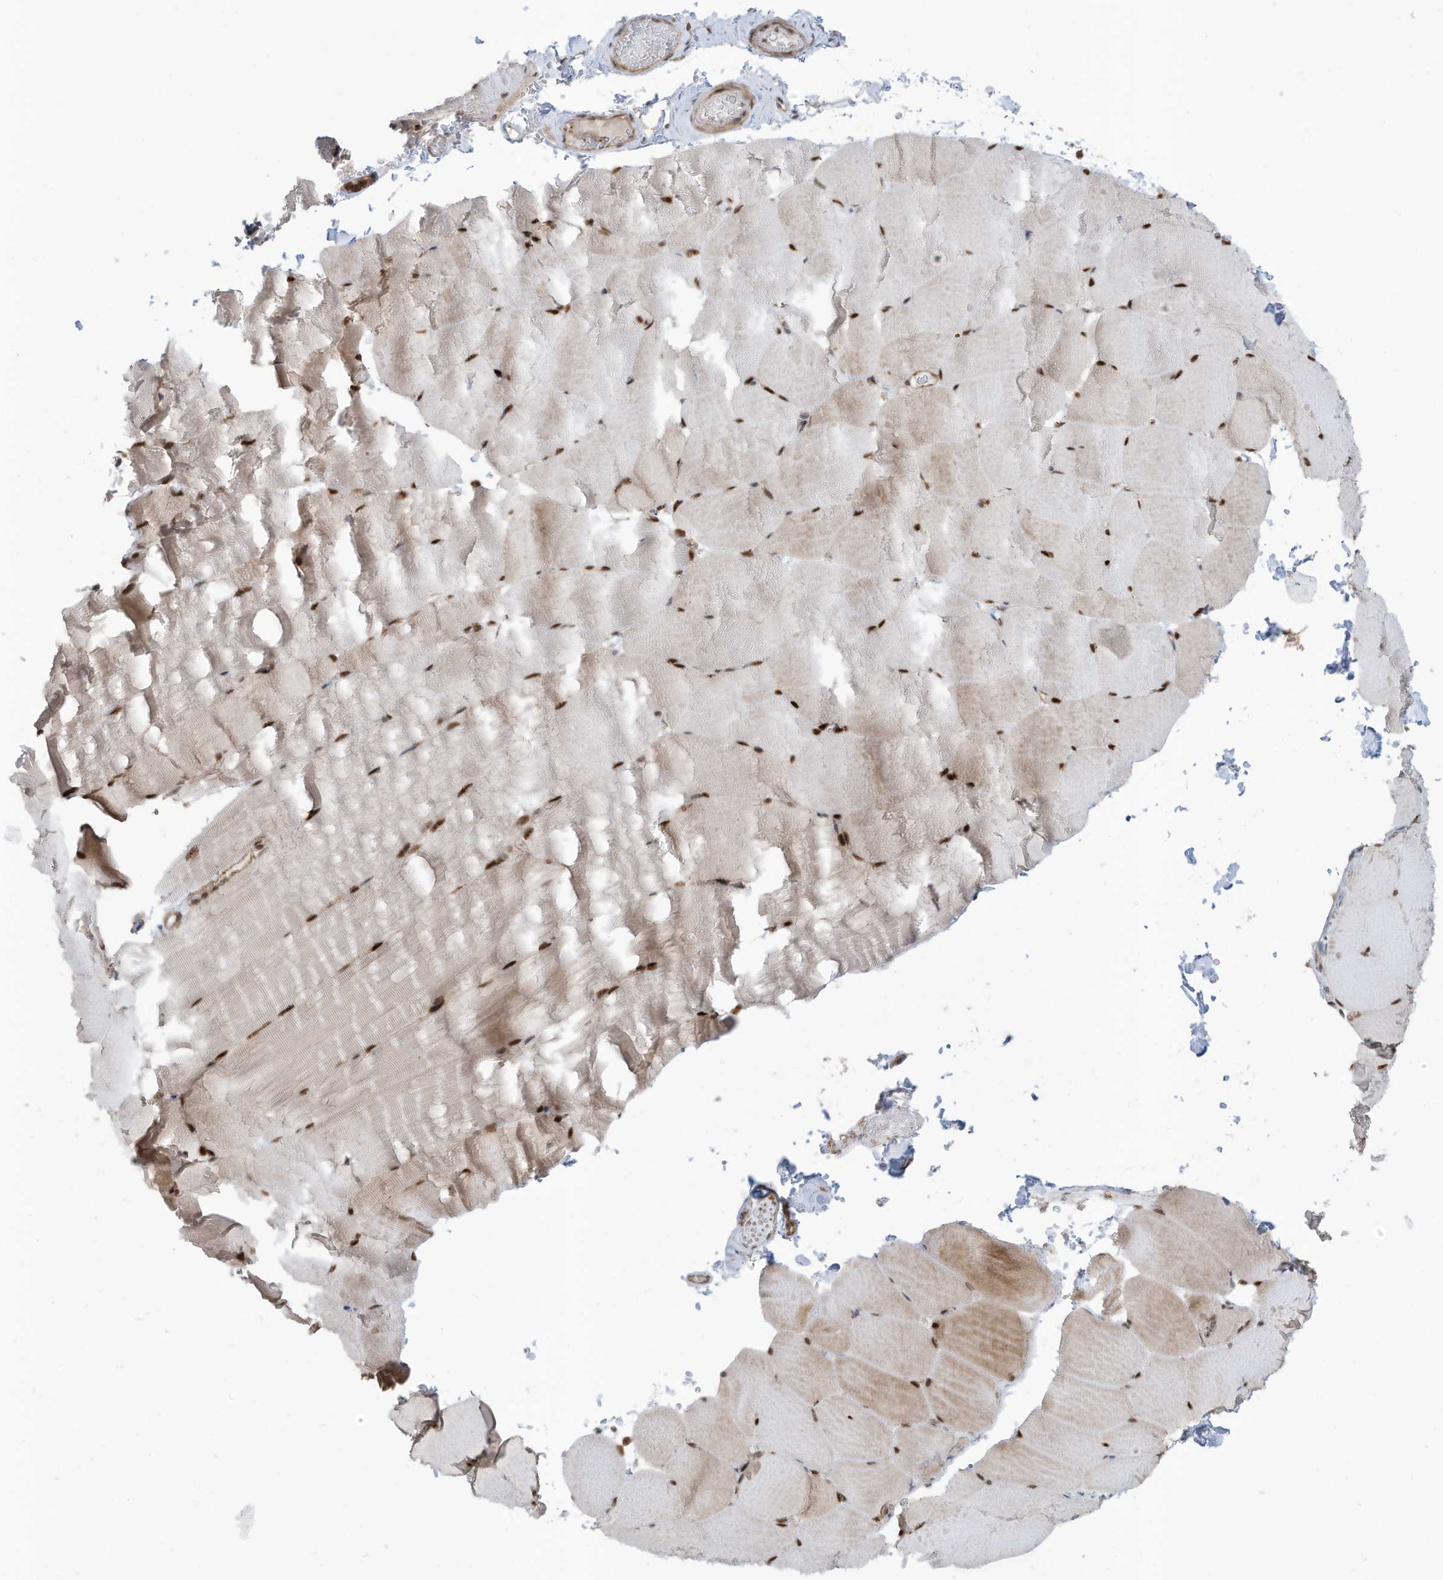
{"staining": {"intensity": "strong", "quantity": ">75%", "location": "nuclear"}, "tissue": "skeletal muscle", "cell_type": "Myocytes", "image_type": "normal", "snomed": [{"axis": "morphology", "description": "Normal tissue, NOS"}, {"axis": "topography", "description": "Skeletal muscle"}, {"axis": "topography", "description": "Parathyroid gland"}], "caption": "A high-resolution micrograph shows immunohistochemistry staining of normal skeletal muscle, which reveals strong nuclear staining in approximately >75% of myocytes.", "gene": "REPIN1", "patient": {"sex": "female", "age": 37}}